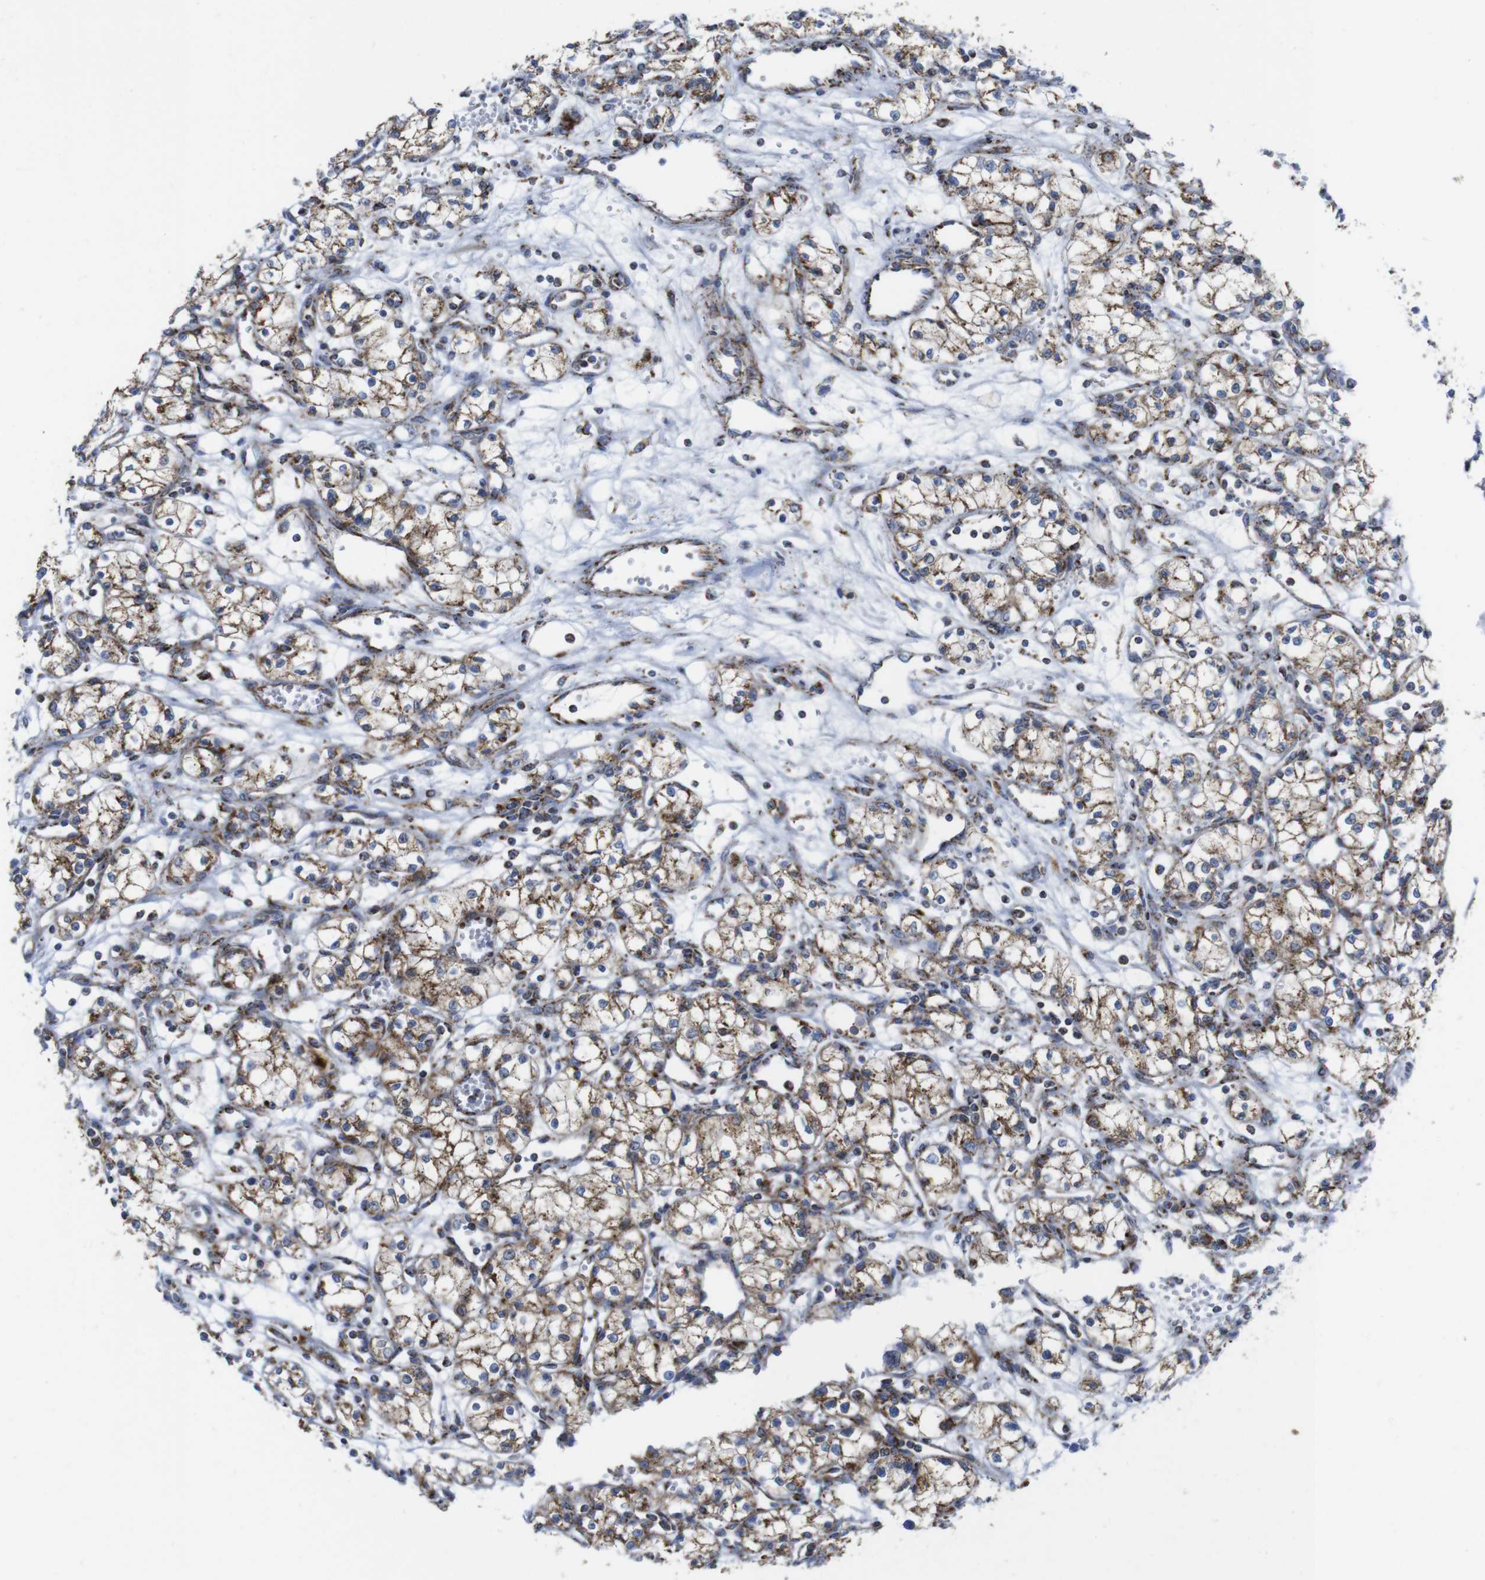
{"staining": {"intensity": "moderate", "quantity": "<25%", "location": "cytoplasmic/membranous"}, "tissue": "renal cancer", "cell_type": "Tumor cells", "image_type": "cancer", "snomed": [{"axis": "morphology", "description": "Normal tissue, NOS"}, {"axis": "morphology", "description": "Adenocarcinoma, NOS"}, {"axis": "topography", "description": "Kidney"}], "caption": "Moderate cytoplasmic/membranous staining for a protein is seen in approximately <25% of tumor cells of renal adenocarcinoma using IHC.", "gene": "TMEM192", "patient": {"sex": "male", "age": 59}}